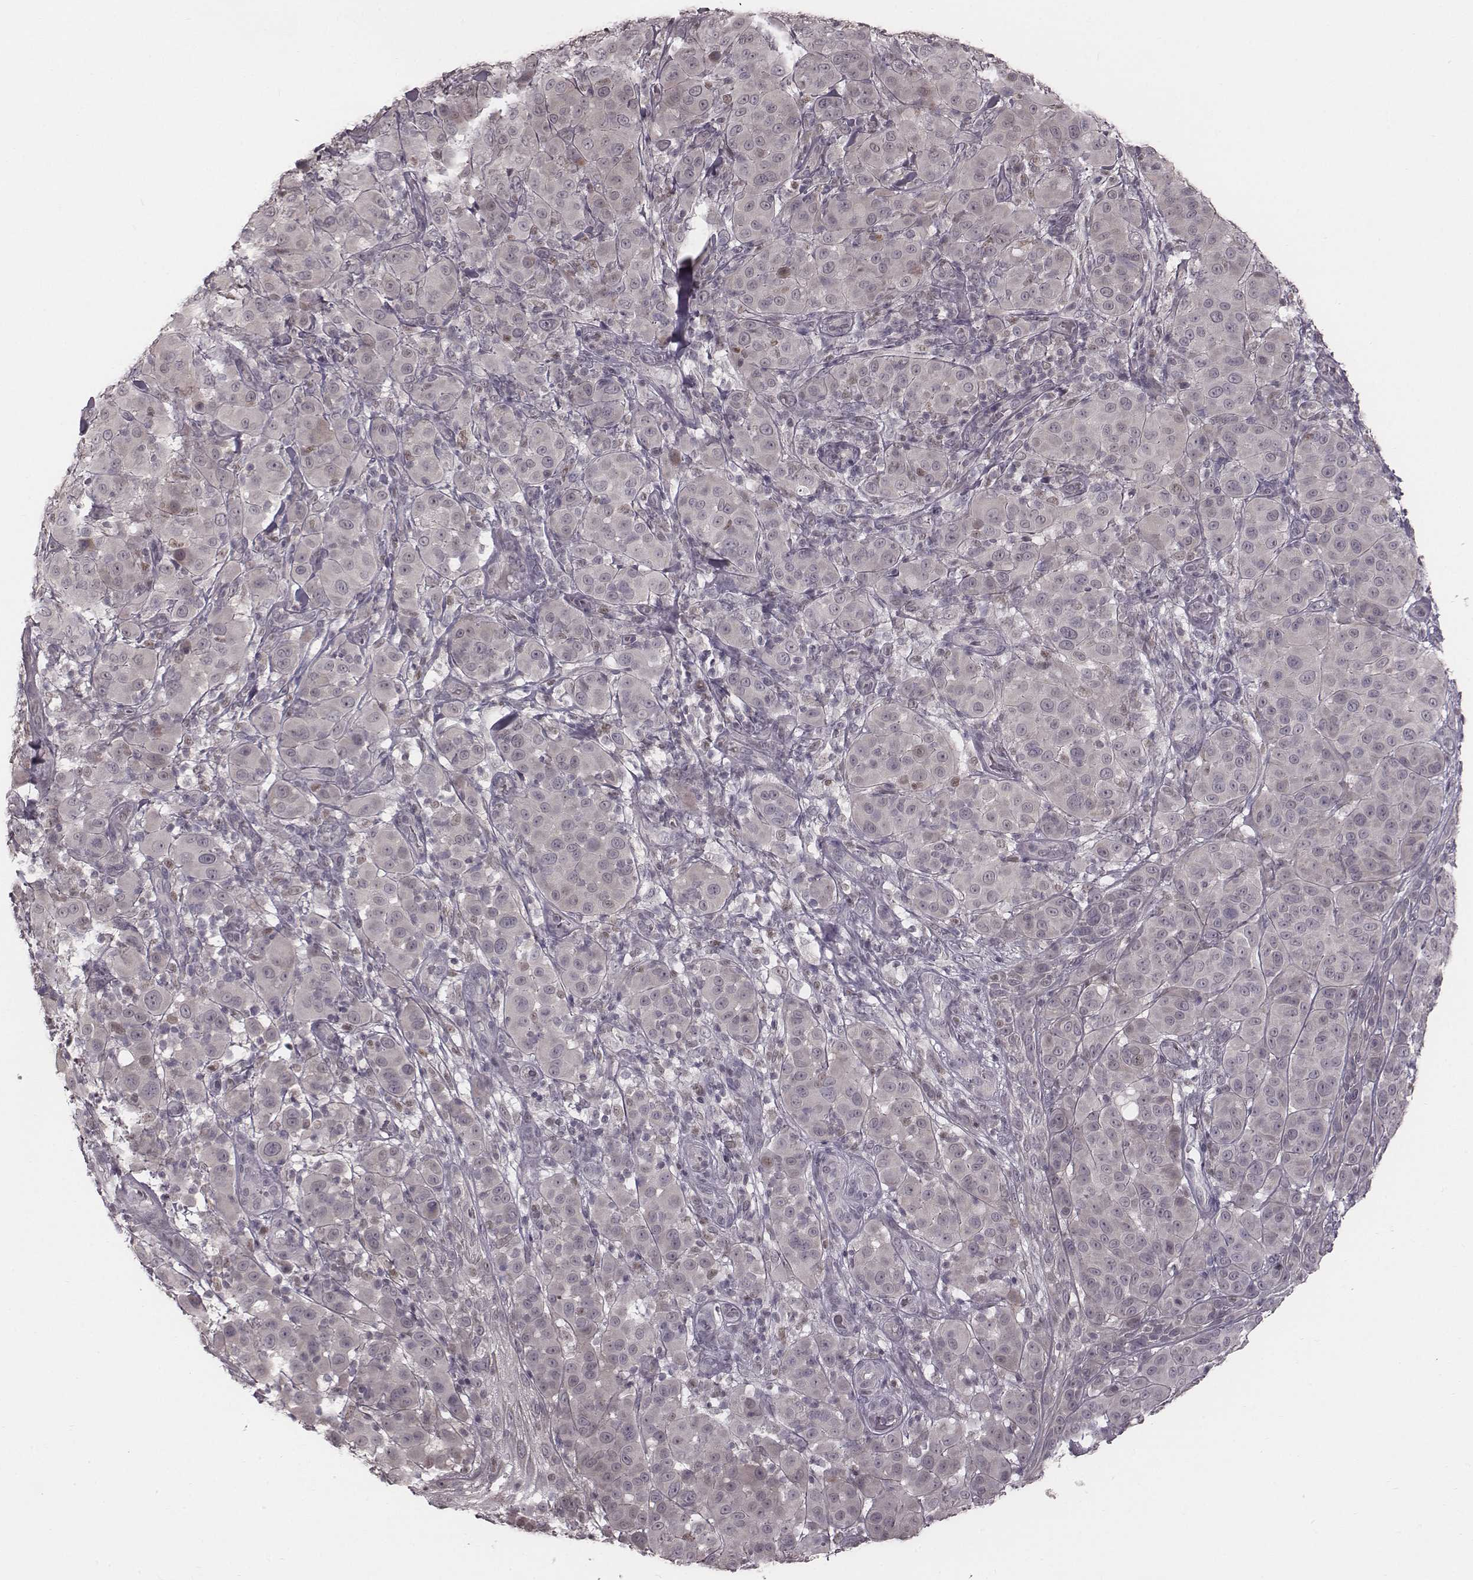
{"staining": {"intensity": "negative", "quantity": "none", "location": "none"}, "tissue": "melanoma", "cell_type": "Tumor cells", "image_type": "cancer", "snomed": [{"axis": "morphology", "description": "Malignant melanoma, NOS"}, {"axis": "topography", "description": "Skin"}], "caption": "Tumor cells show no significant positivity in melanoma.", "gene": "IQCG", "patient": {"sex": "female", "age": 87}}